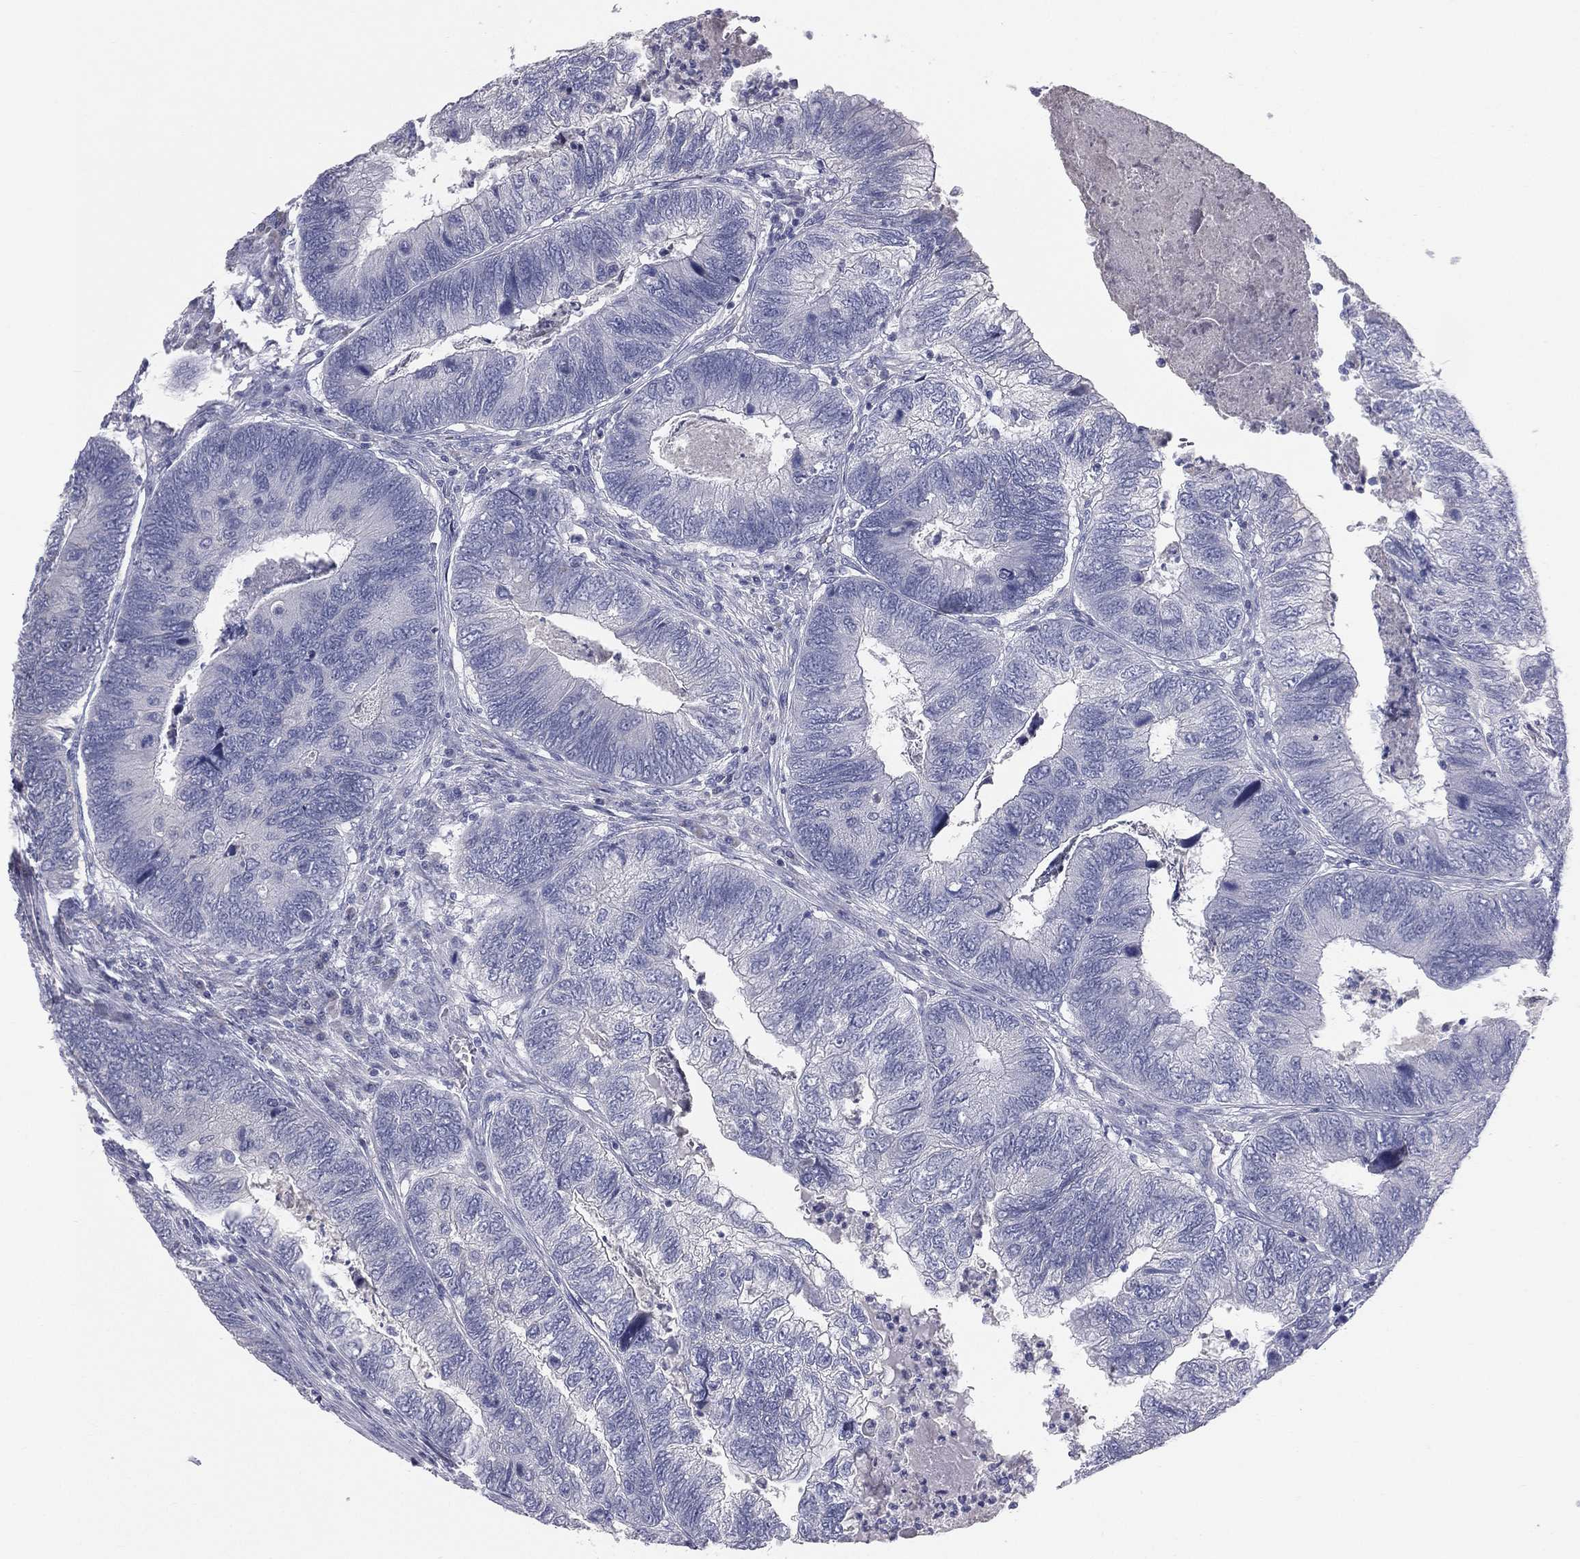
{"staining": {"intensity": "negative", "quantity": "none", "location": "none"}, "tissue": "colorectal cancer", "cell_type": "Tumor cells", "image_type": "cancer", "snomed": [{"axis": "morphology", "description": "Adenocarcinoma, NOS"}, {"axis": "topography", "description": "Colon"}], "caption": "Micrograph shows no significant protein expression in tumor cells of colorectal cancer (adenocarcinoma).", "gene": "STK31", "patient": {"sex": "female", "age": 67}}